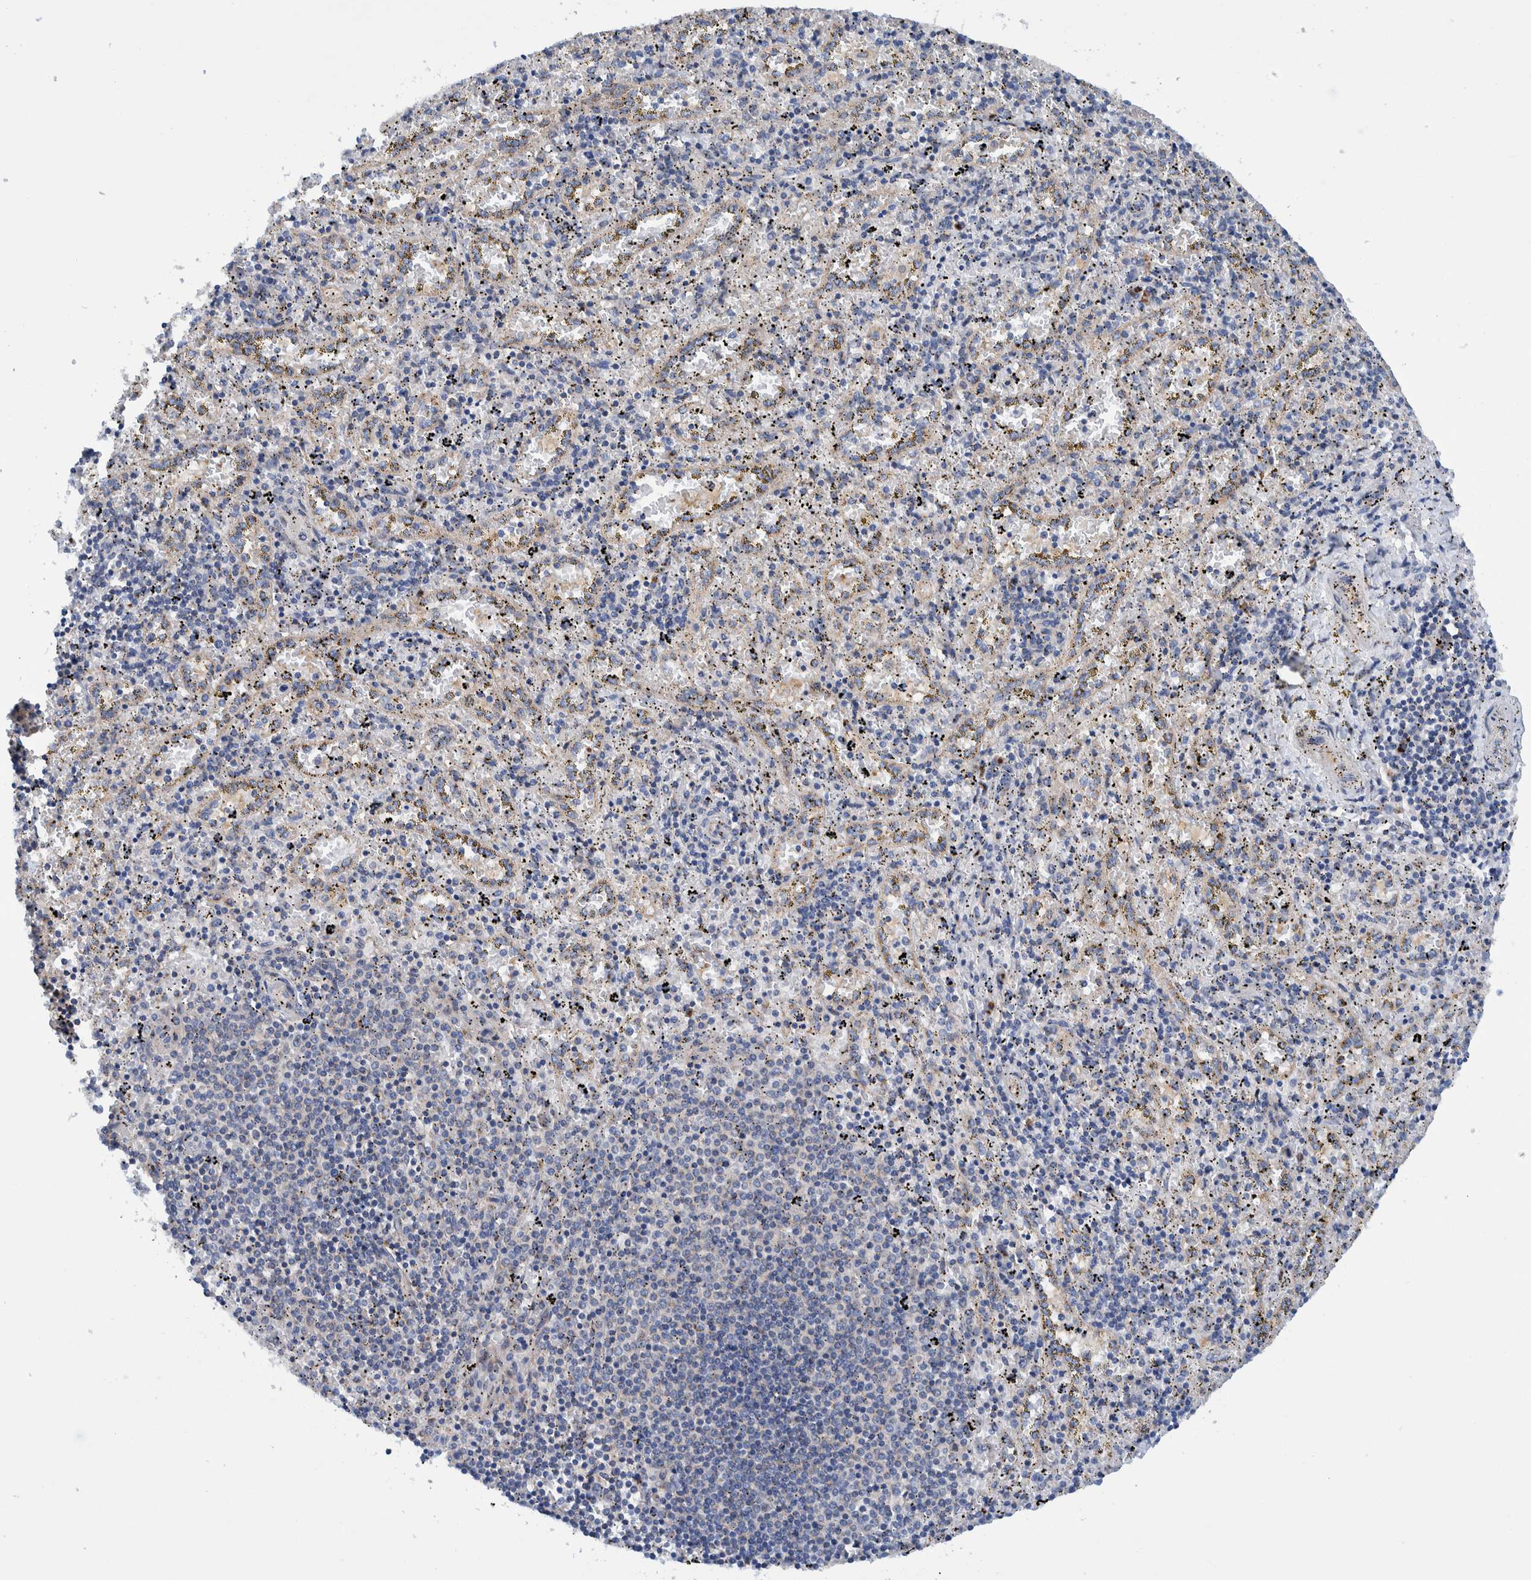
{"staining": {"intensity": "moderate", "quantity": "<25%", "location": "cytoplasmic/membranous"}, "tissue": "spleen", "cell_type": "Cells in red pulp", "image_type": "normal", "snomed": [{"axis": "morphology", "description": "Normal tissue, NOS"}, {"axis": "topography", "description": "Spleen"}], "caption": "Brown immunohistochemical staining in benign spleen displays moderate cytoplasmic/membranous expression in approximately <25% of cells in red pulp.", "gene": "TRIM58", "patient": {"sex": "male", "age": 11}}